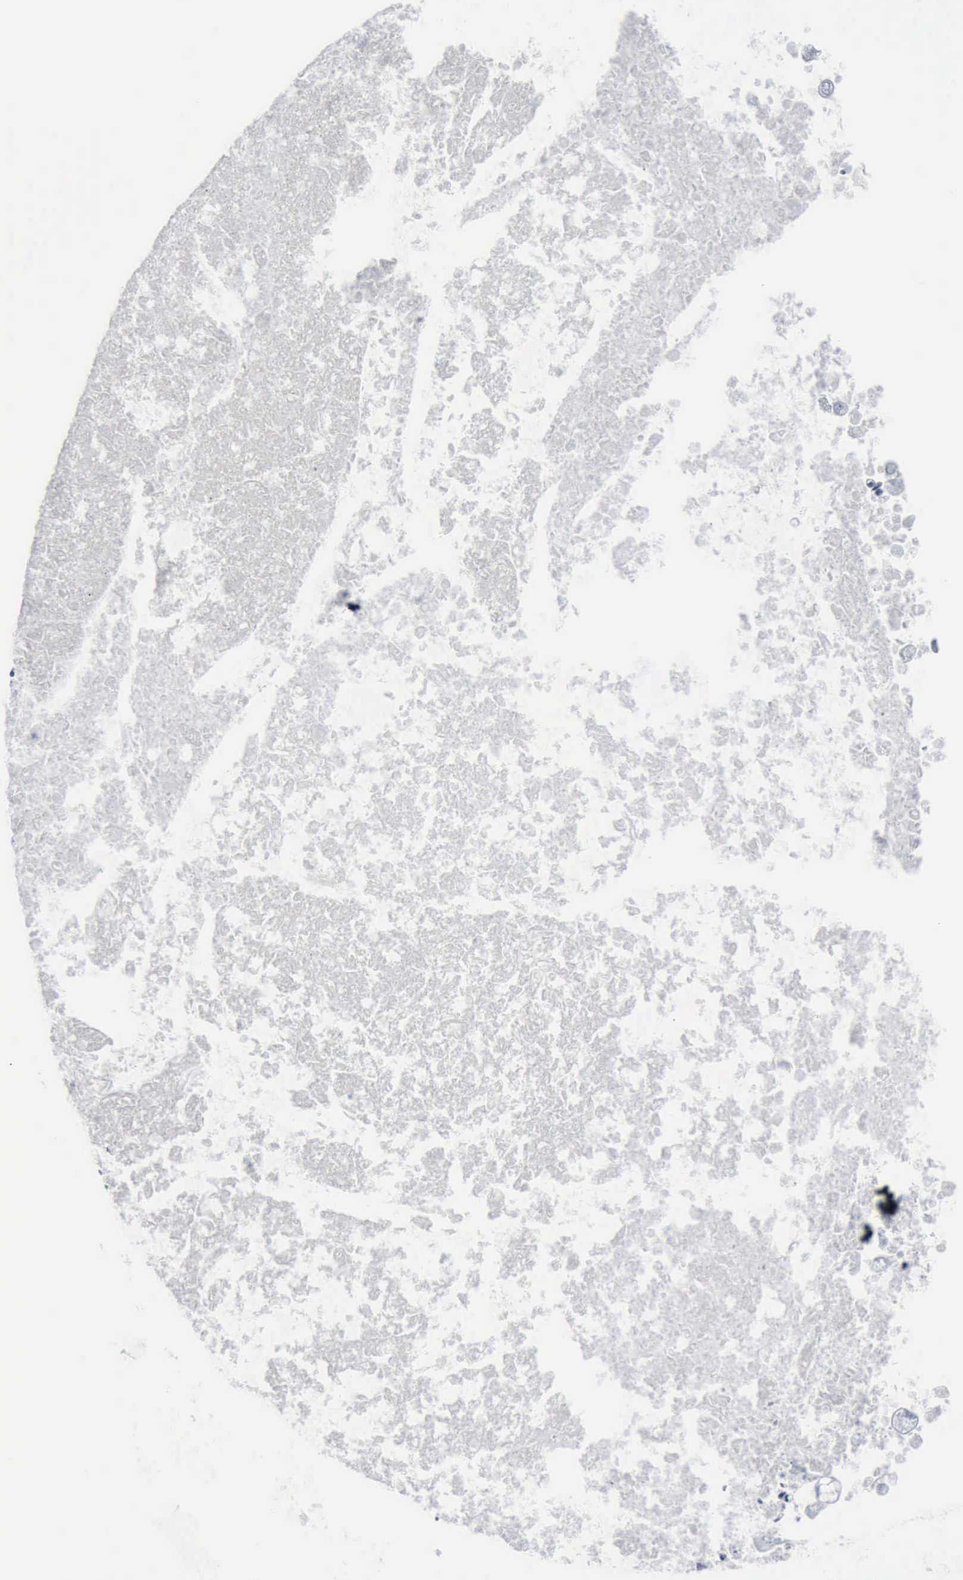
{"staining": {"intensity": "negative", "quantity": "none", "location": "none"}, "tissue": "ovarian cancer", "cell_type": "Tumor cells", "image_type": "cancer", "snomed": [{"axis": "morphology", "description": "Cystadenocarcinoma, mucinous, NOS"}, {"axis": "topography", "description": "Ovary"}], "caption": "IHC of human ovarian cancer shows no staining in tumor cells.", "gene": "DMD", "patient": {"sex": "female", "age": 37}}